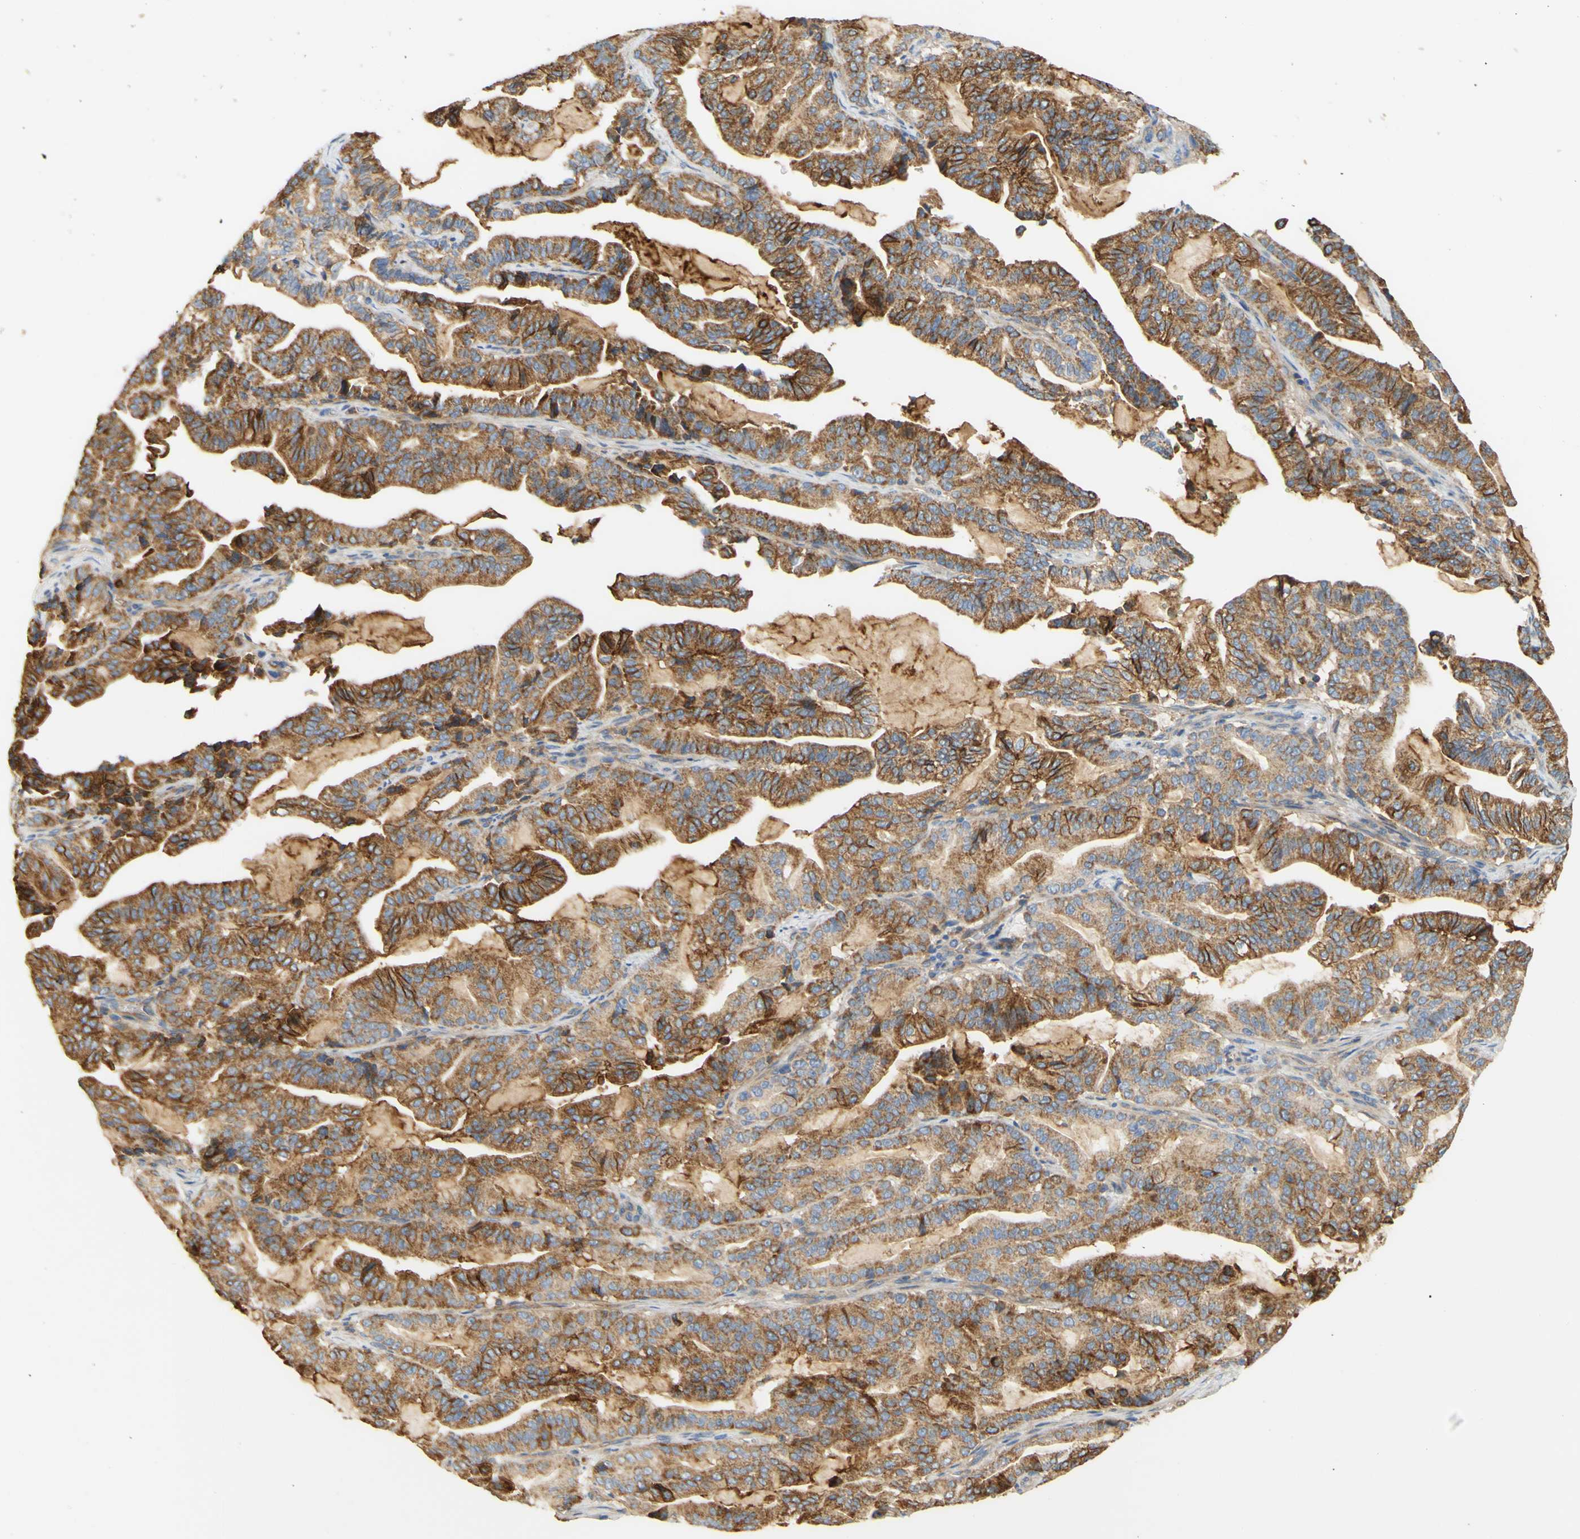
{"staining": {"intensity": "strong", "quantity": ">75%", "location": "cytoplasmic/membranous"}, "tissue": "pancreatic cancer", "cell_type": "Tumor cells", "image_type": "cancer", "snomed": [{"axis": "morphology", "description": "Adenocarcinoma, NOS"}, {"axis": "topography", "description": "Pancreas"}], "caption": "Human pancreatic cancer (adenocarcinoma) stained with a protein marker demonstrates strong staining in tumor cells.", "gene": "PCDH7", "patient": {"sex": "male", "age": 63}}